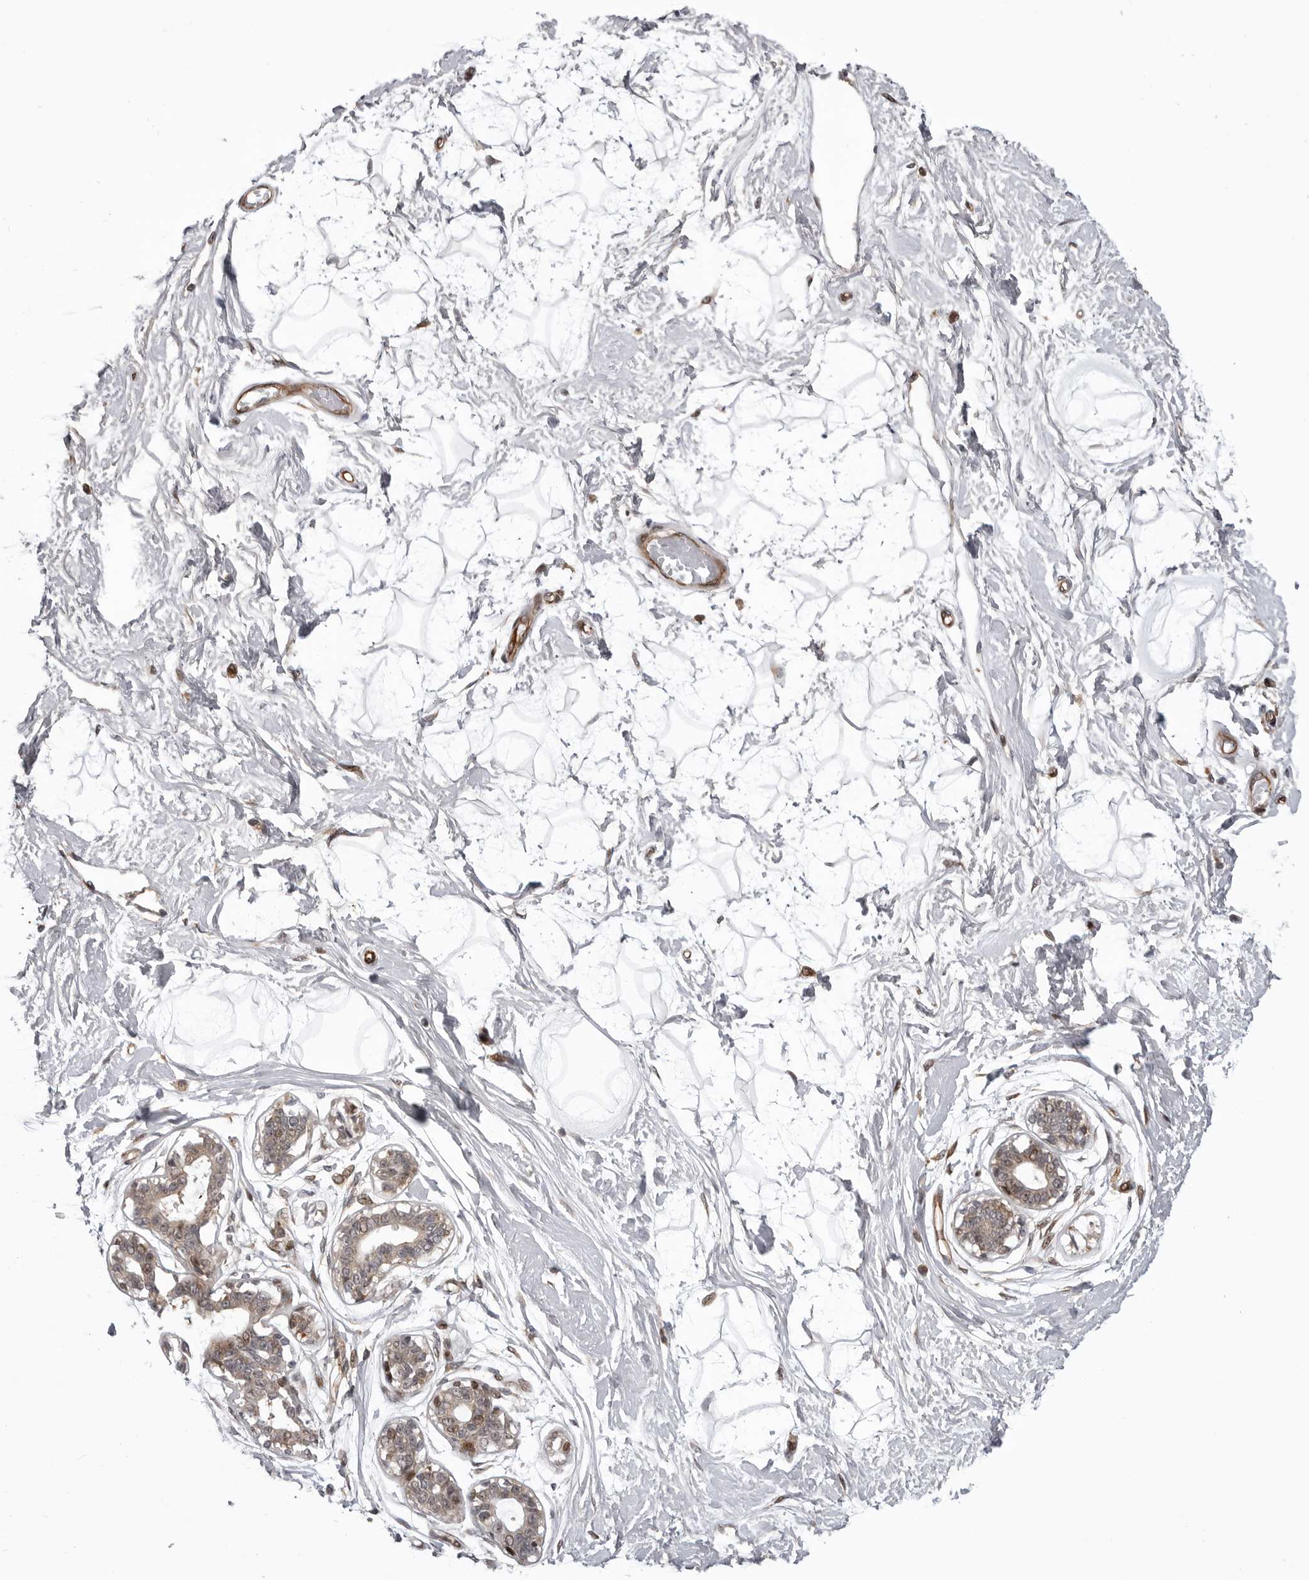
{"staining": {"intensity": "negative", "quantity": "none", "location": "none"}, "tissue": "breast", "cell_type": "Adipocytes", "image_type": "normal", "snomed": [{"axis": "morphology", "description": "Normal tissue, NOS"}, {"axis": "topography", "description": "Breast"}], "caption": "An image of breast stained for a protein demonstrates no brown staining in adipocytes.", "gene": "ABL1", "patient": {"sex": "female", "age": 45}}